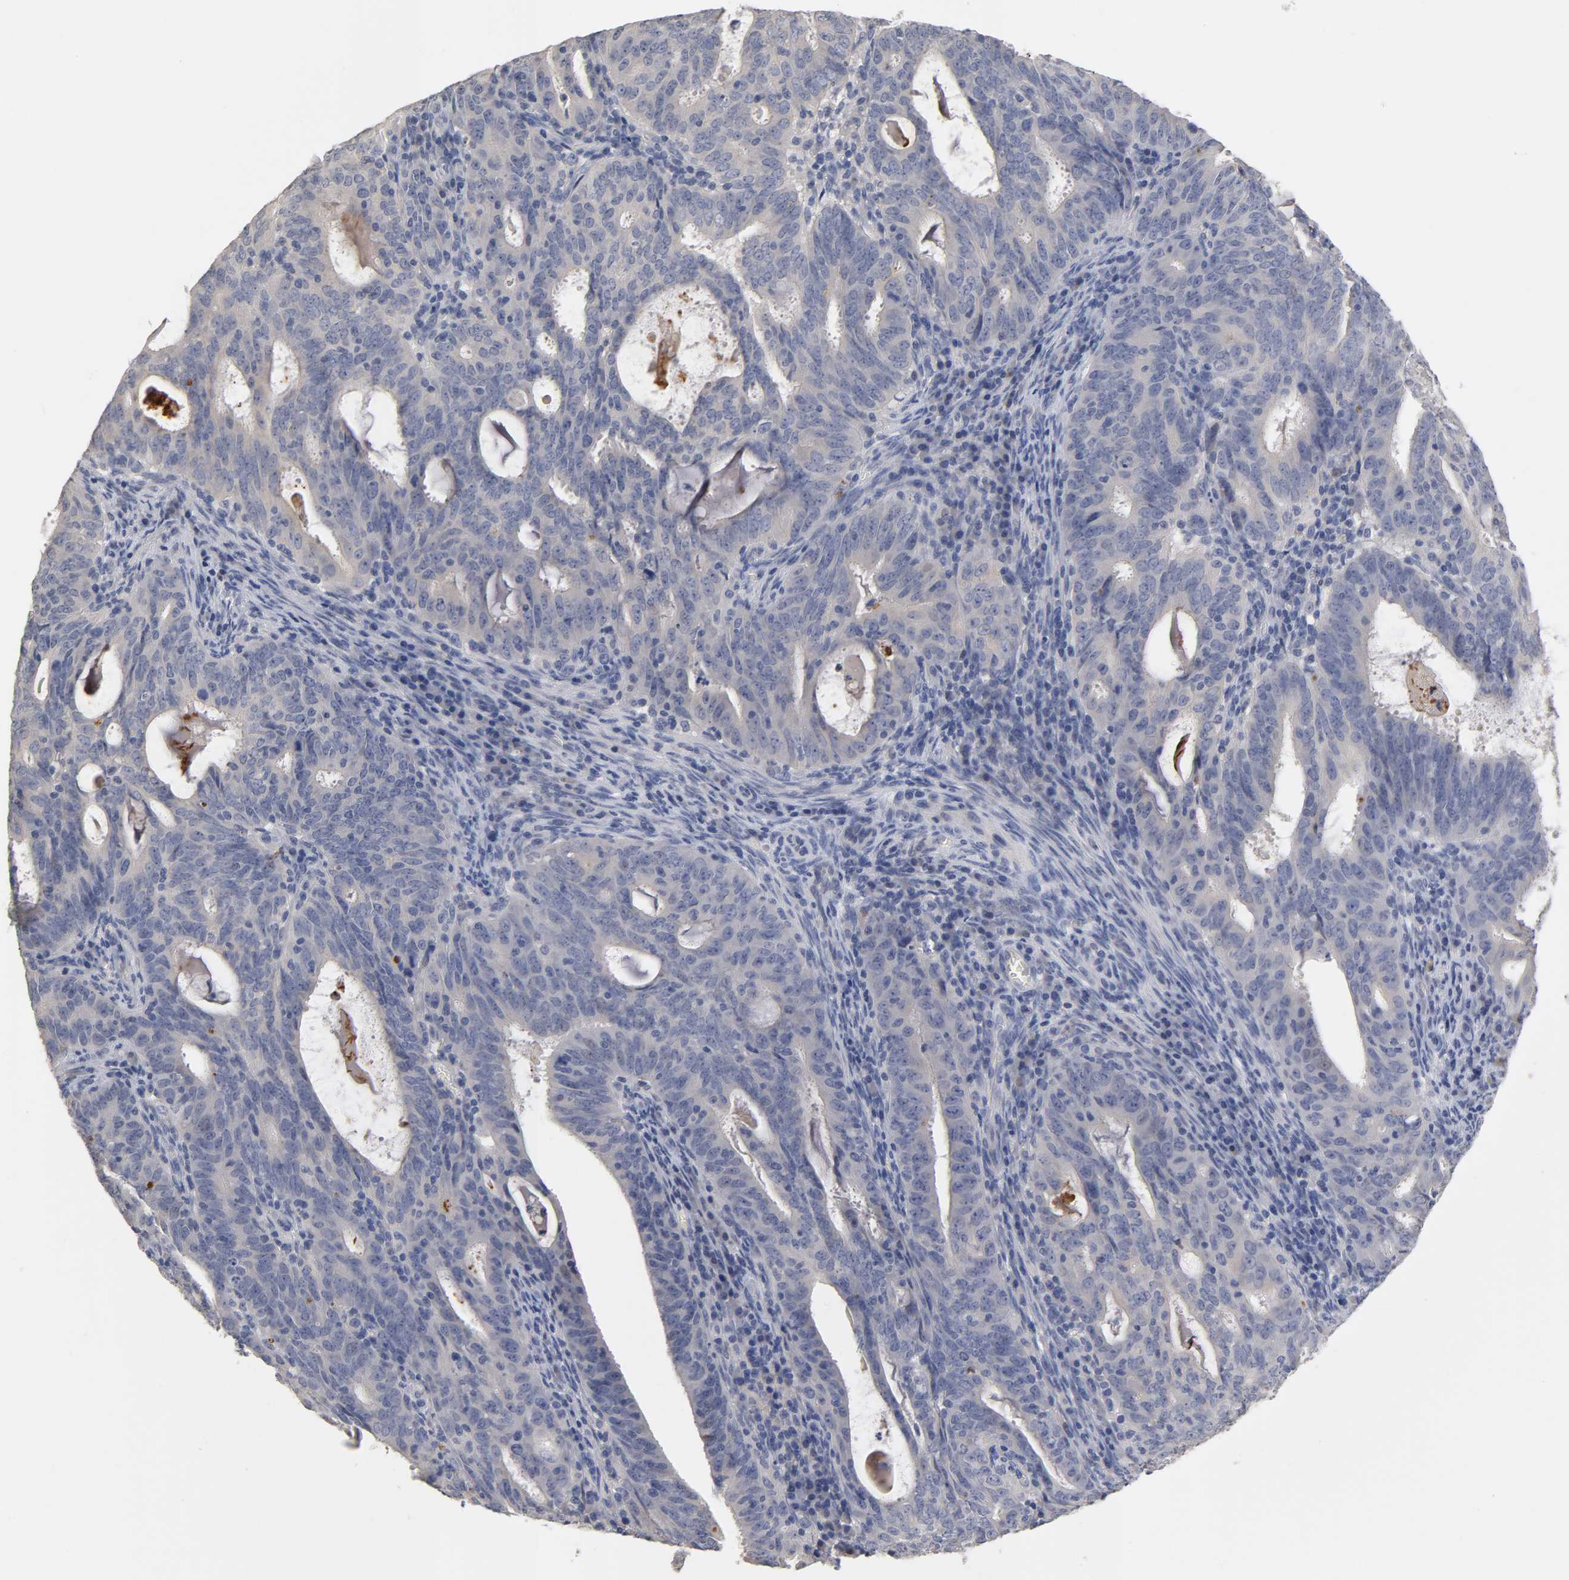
{"staining": {"intensity": "negative", "quantity": "none", "location": "none"}, "tissue": "cervical cancer", "cell_type": "Tumor cells", "image_type": "cancer", "snomed": [{"axis": "morphology", "description": "Adenocarcinoma, NOS"}, {"axis": "topography", "description": "Cervix"}], "caption": "The IHC image has no significant staining in tumor cells of cervical cancer (adenocarcinoma) tissue. (Brightfield microscopy of DAB (3,3'-diaminobenzidine) immunohistochemistry at high magnification).", "gene": "OVOL1", "patient": {"sex": "female", "age": 44}}